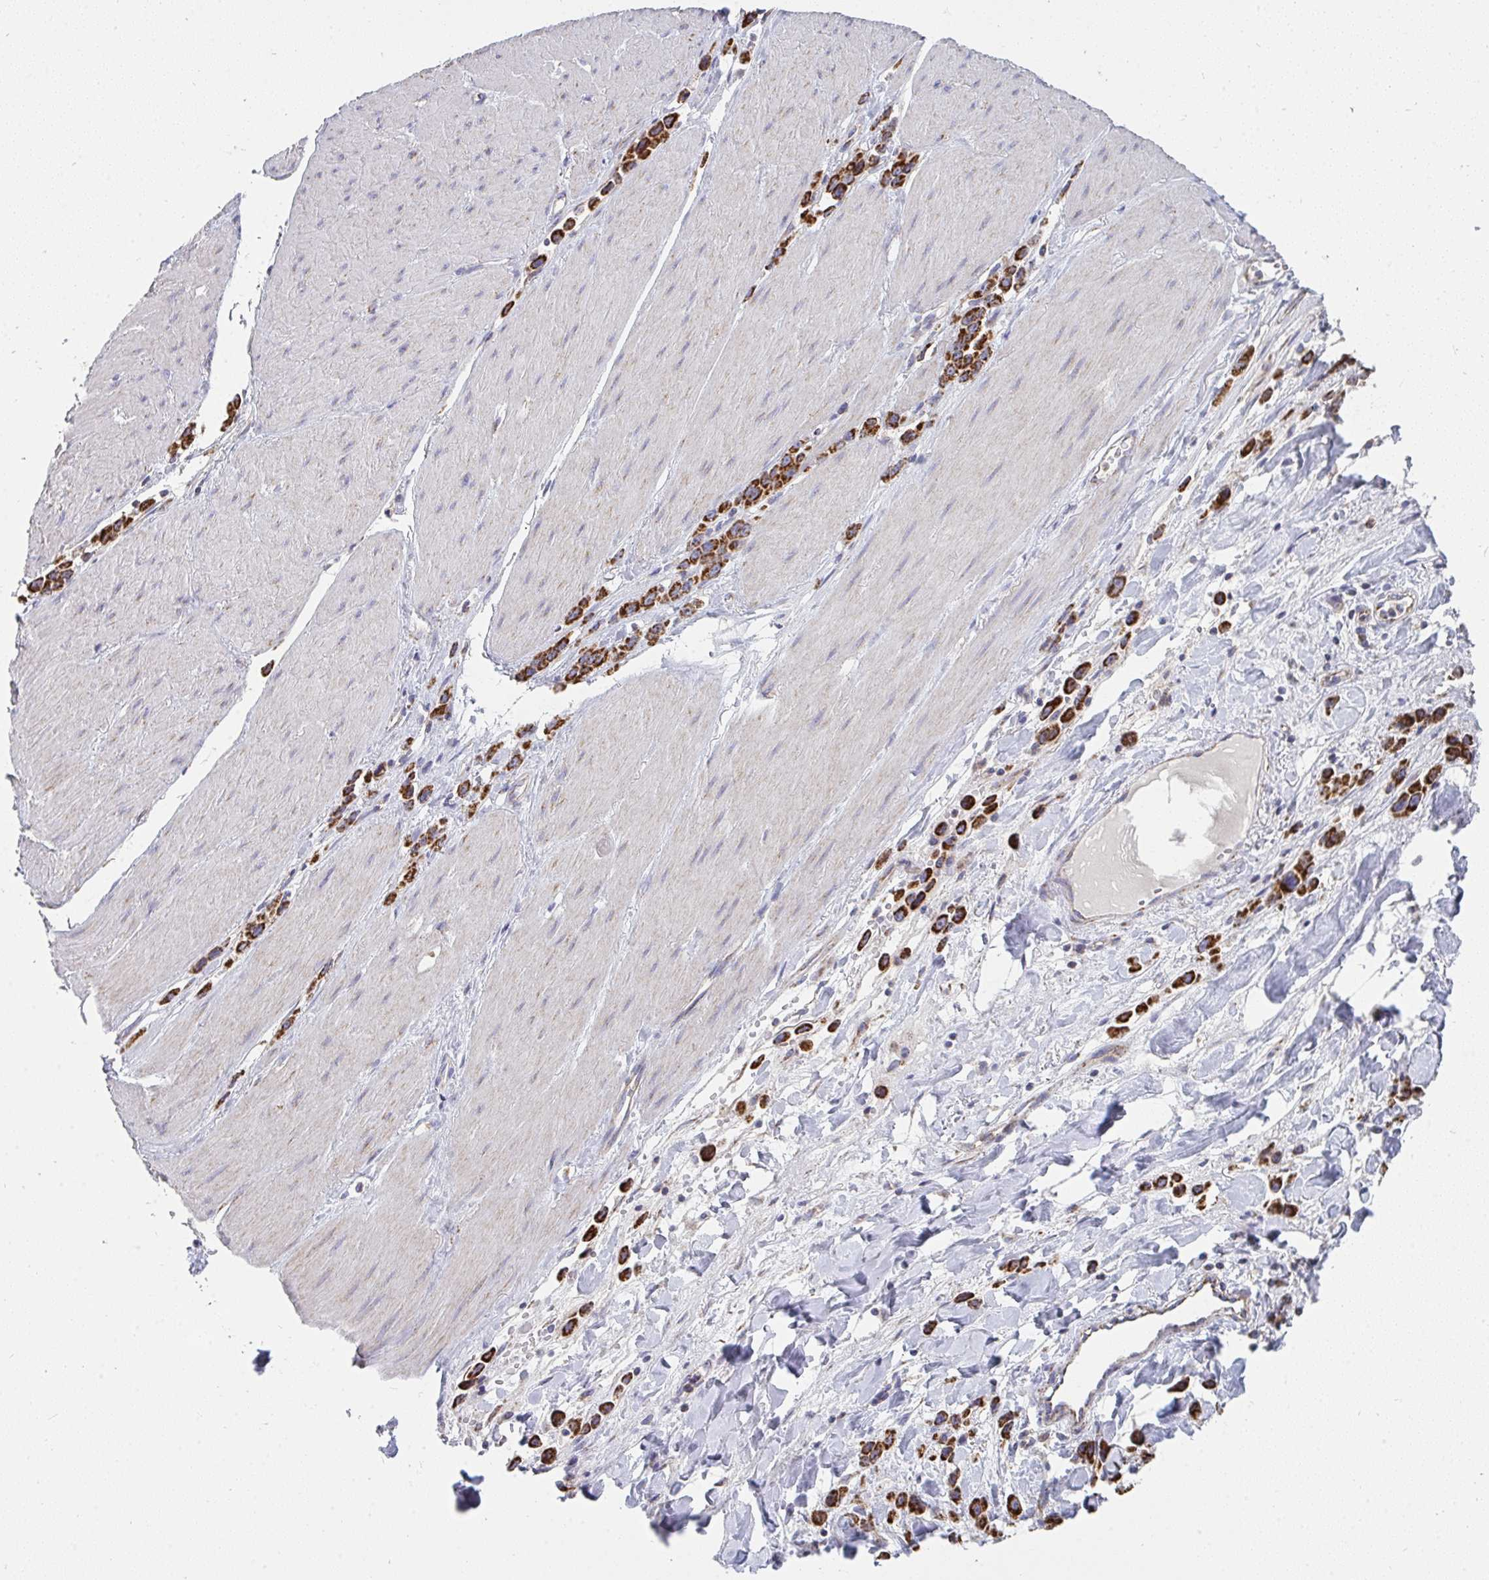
{"staining": {"intensity": "strong", "quantity": ">75%", "location": "cytoplasmic/membranous"}, "tissue": "stomach cancer", "cell_type": "Tumor cells", "image_type": "cancer", "snomed": [{"axis": "morphology", "description": "Adenocarcinoma, NOS"}, {"axis": "topography", "description": "Stomach"}], "caption": "Protein staining shows strong cytoplasmic/membranous positivity in about >75% of tumor cells in stomach cancer (adenocarcinoma). Using DAB (brown) and hematoxylin (blue) stains, captured at high magnification using brightfield microscopy.", "gene": "FAHD1", "patient": {"sex": "male", "age": 47}}